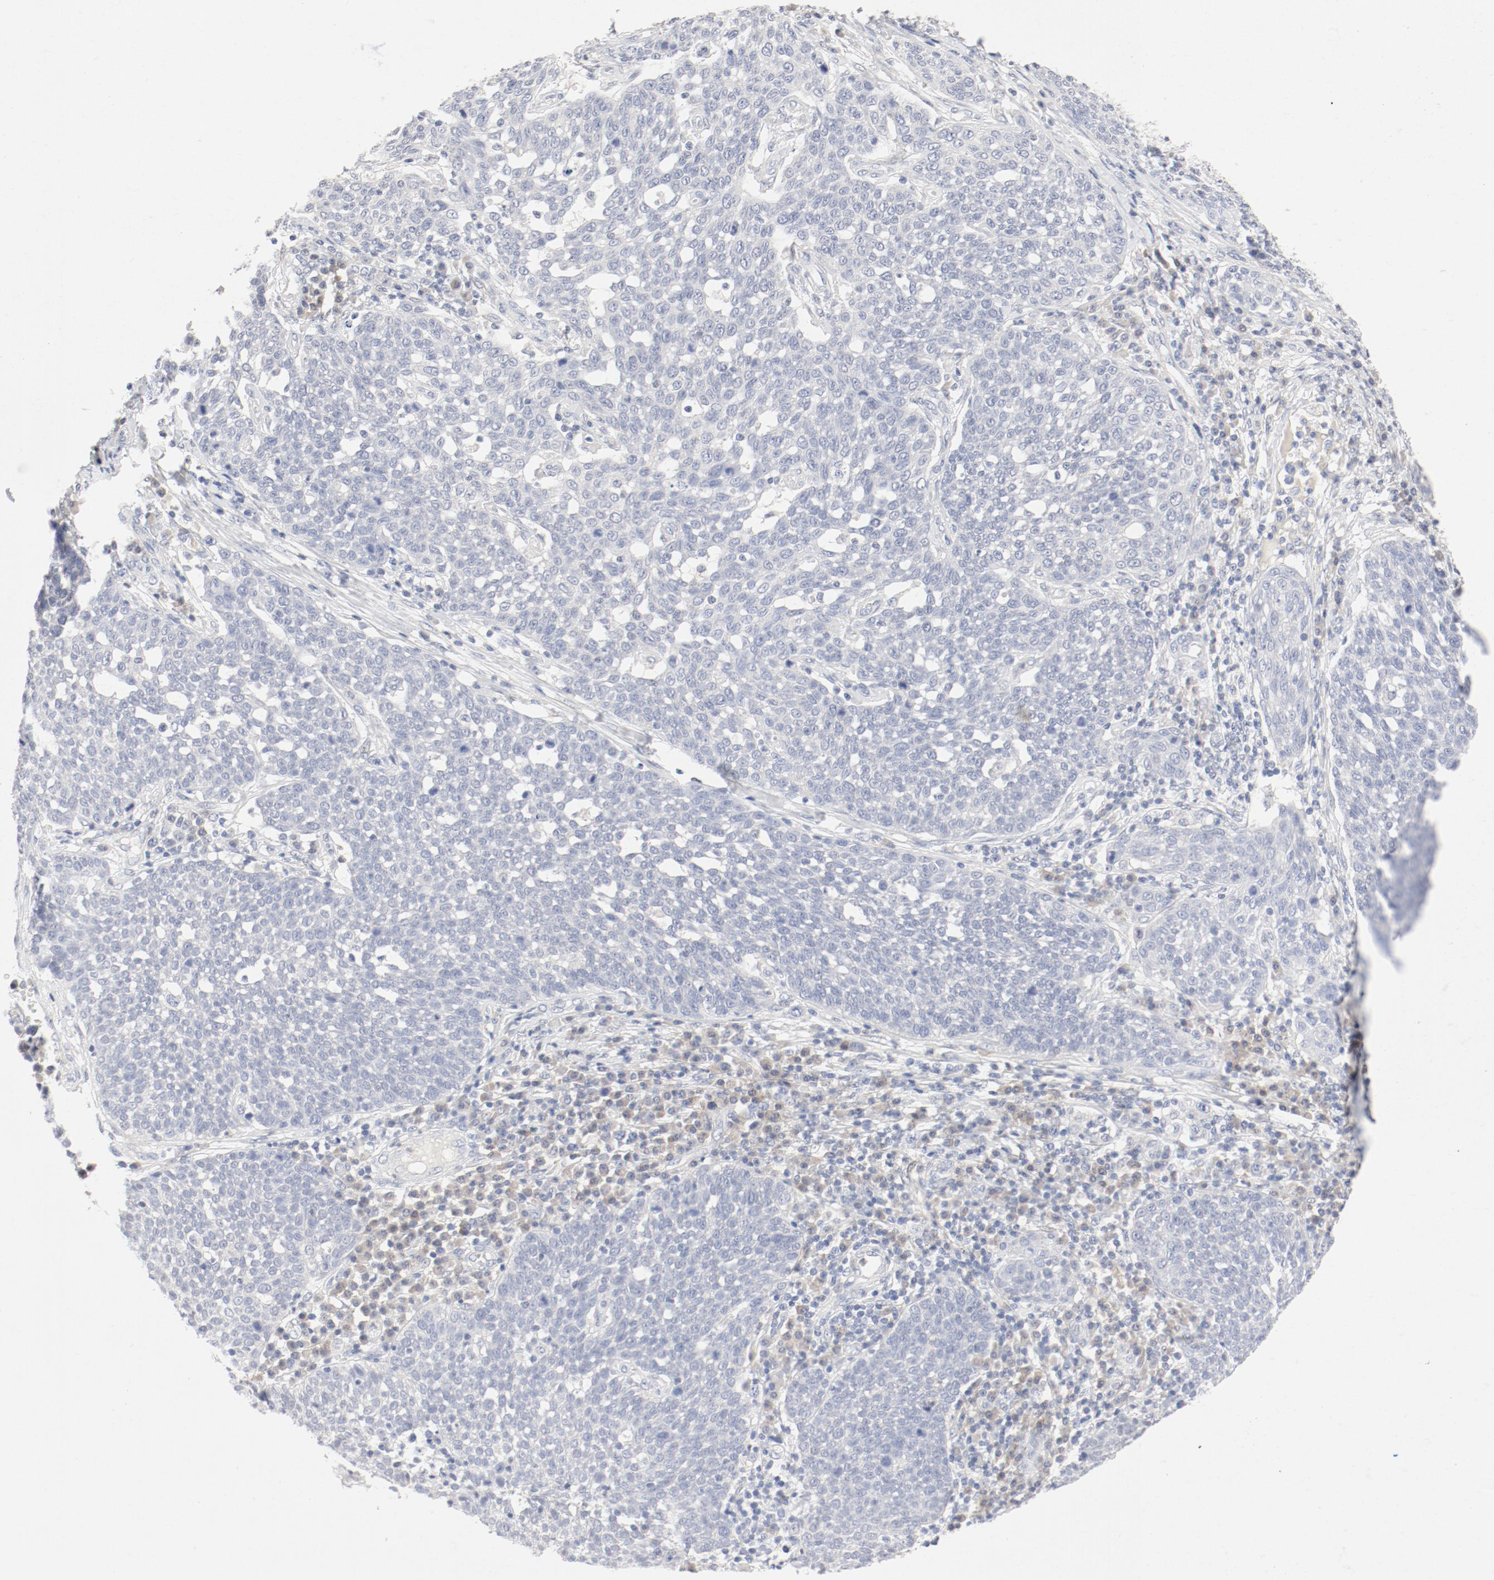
{"staining": {"intensity": "negative", "quantity": "none", "location": "none"}, "tissue": "cervical cancer", "cell_type": "Tumor cells", "image_type": "cancer", "snomed": [{"axis": "morphology", "description": "Squamous cell carcinoma, NOS"}, {"axis": "topography", "description": "Cervix"}], "caption": "Immunohistochemical staining of cervical cancer (squamous cell carcinoma) reveals no significant positivity in tumor cells. (Immunohistochemistry (ihc), brightfield microscopy, high magnification).", "gene": "PGM1", "patient": {"sex": "female", "age": 34}}